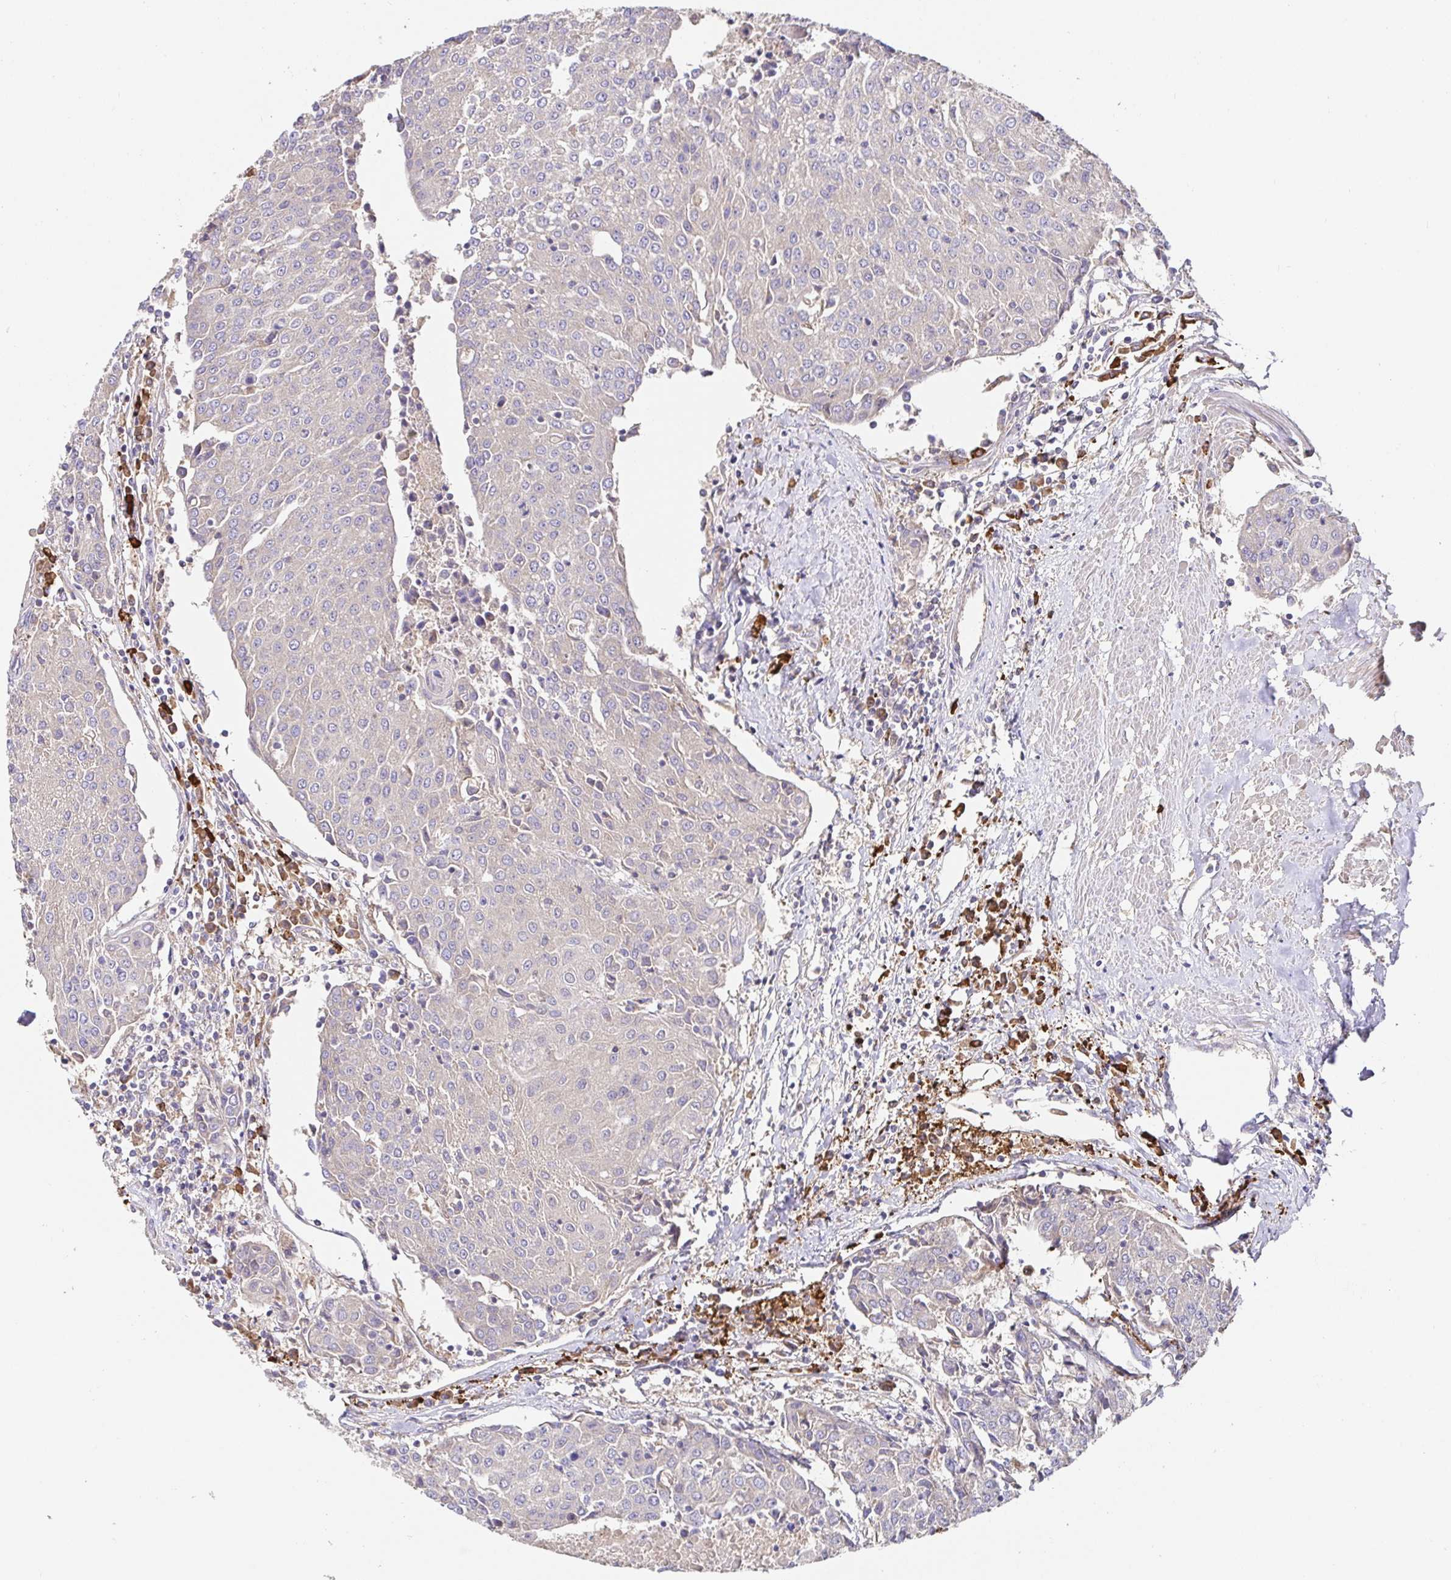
{"staining": {"intensity": "negative", "quantity": "none", "location": "none"}, "tissue": "urothelial cancer", "cell_type": "Tumor cells", "image_type": "cancer", "snomed": [{"axis": "morphology", "description": "Urothelial carcinoma, High grade"}, {"axis": "topography", "description": "Urinary bladder"}], "caption": "Micrograph shows no significant protein staining in tumor cells of urothelial carcinoma (high-grade). Brightfield microscopy of immunohistochemistry stained with DAB (brown) and hematoxylin (blue), captured at high magnification.", "gene": "HAGH", "patient": {"sex": "female", "age": 85}}